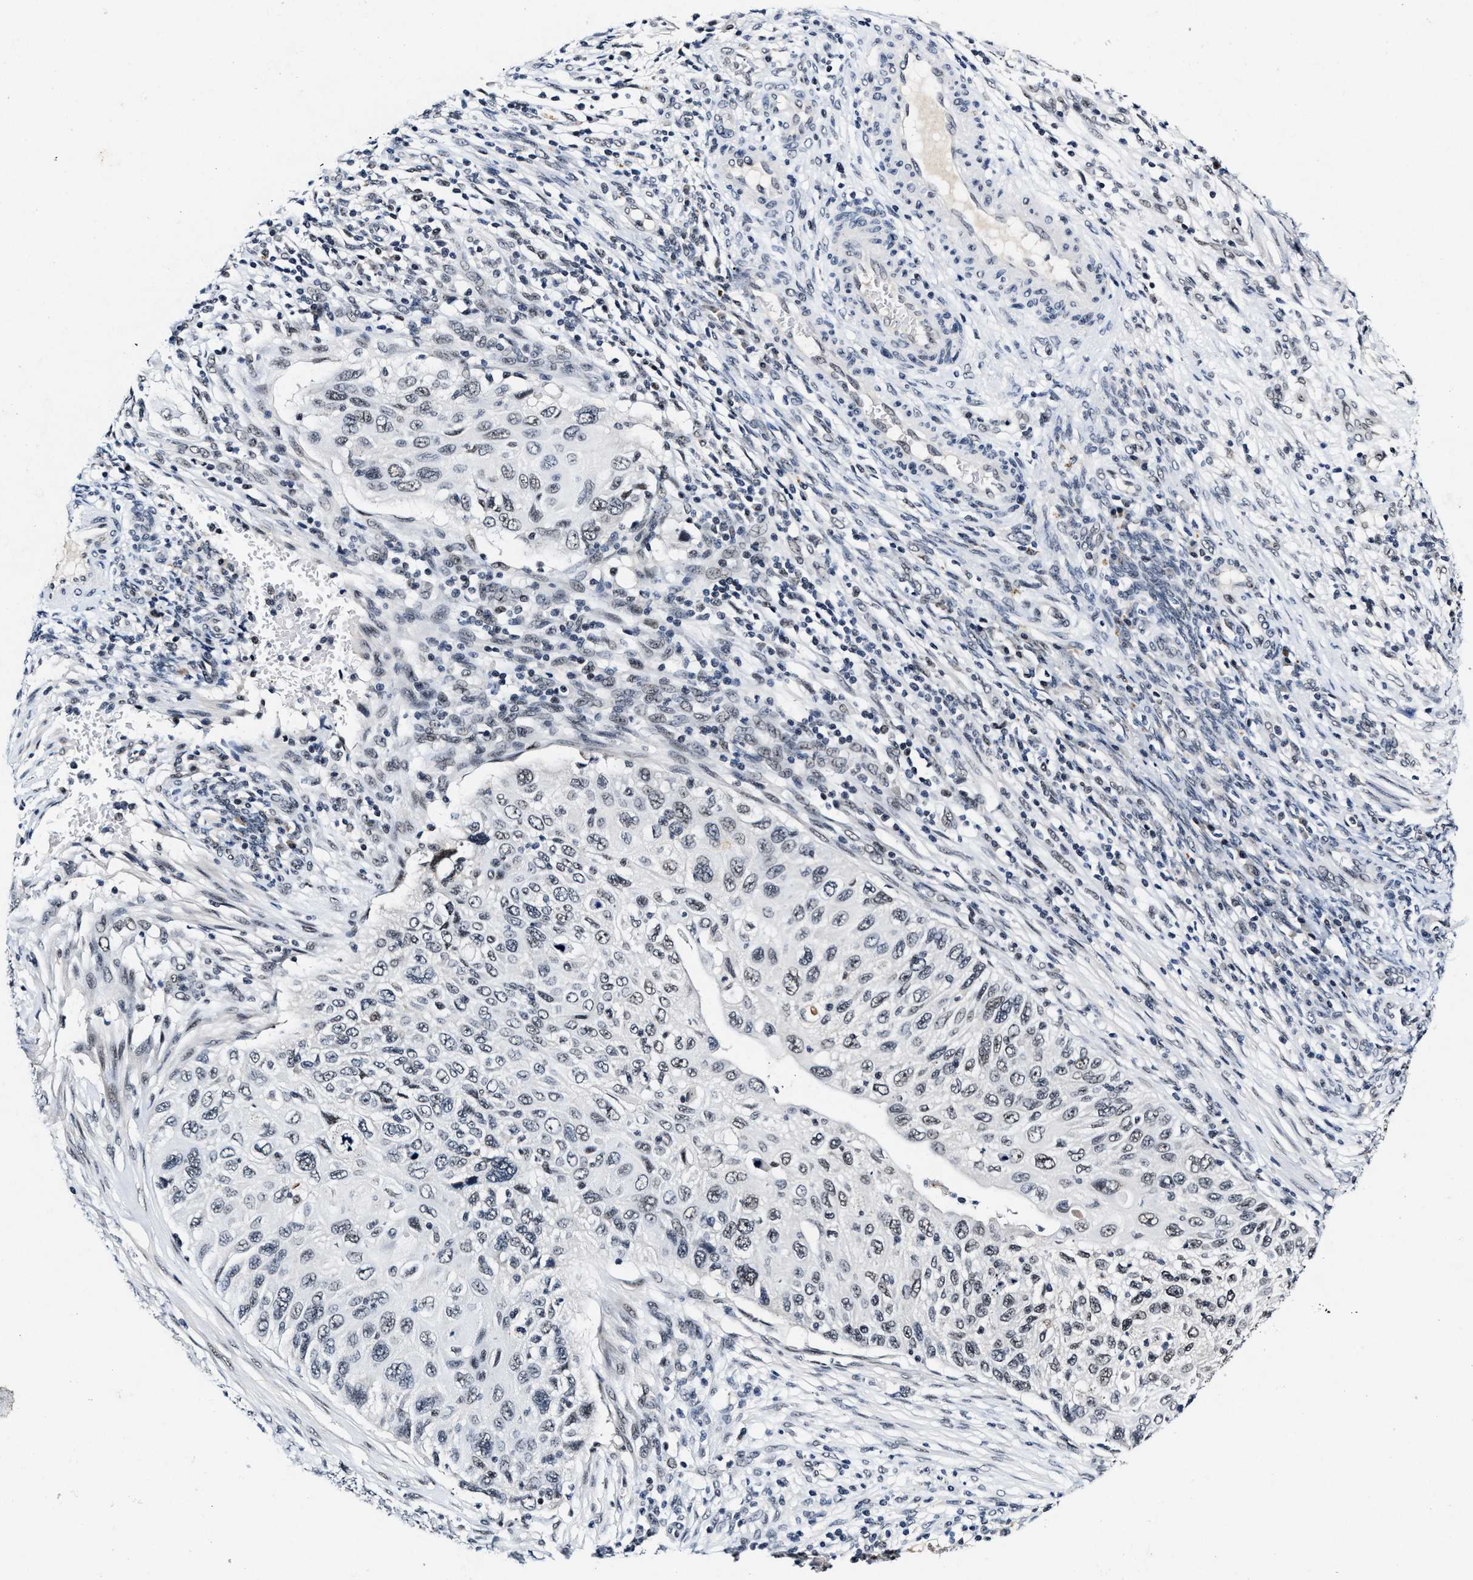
{"staining": {"intensity": "weak", "quantity": "<25%", "location": "nuclear"}, "tissue": "cervical cancer", "cell_type": "Tumor cells", "image_type": "cancer", "snomed": [{"axis": "morphology", "description": "Squamous cell carcinoma, NOS"}, {"axis": "topography", "description": "Cervix"}], "caption": "A high-resolution photomicrograph shows immunohistochemistry (IHC) staining of cervical cancer, which exhibits no significant positivity in tumor cells.", "gene": "INIP", "patient": {"sex": "female", "age": 70}}